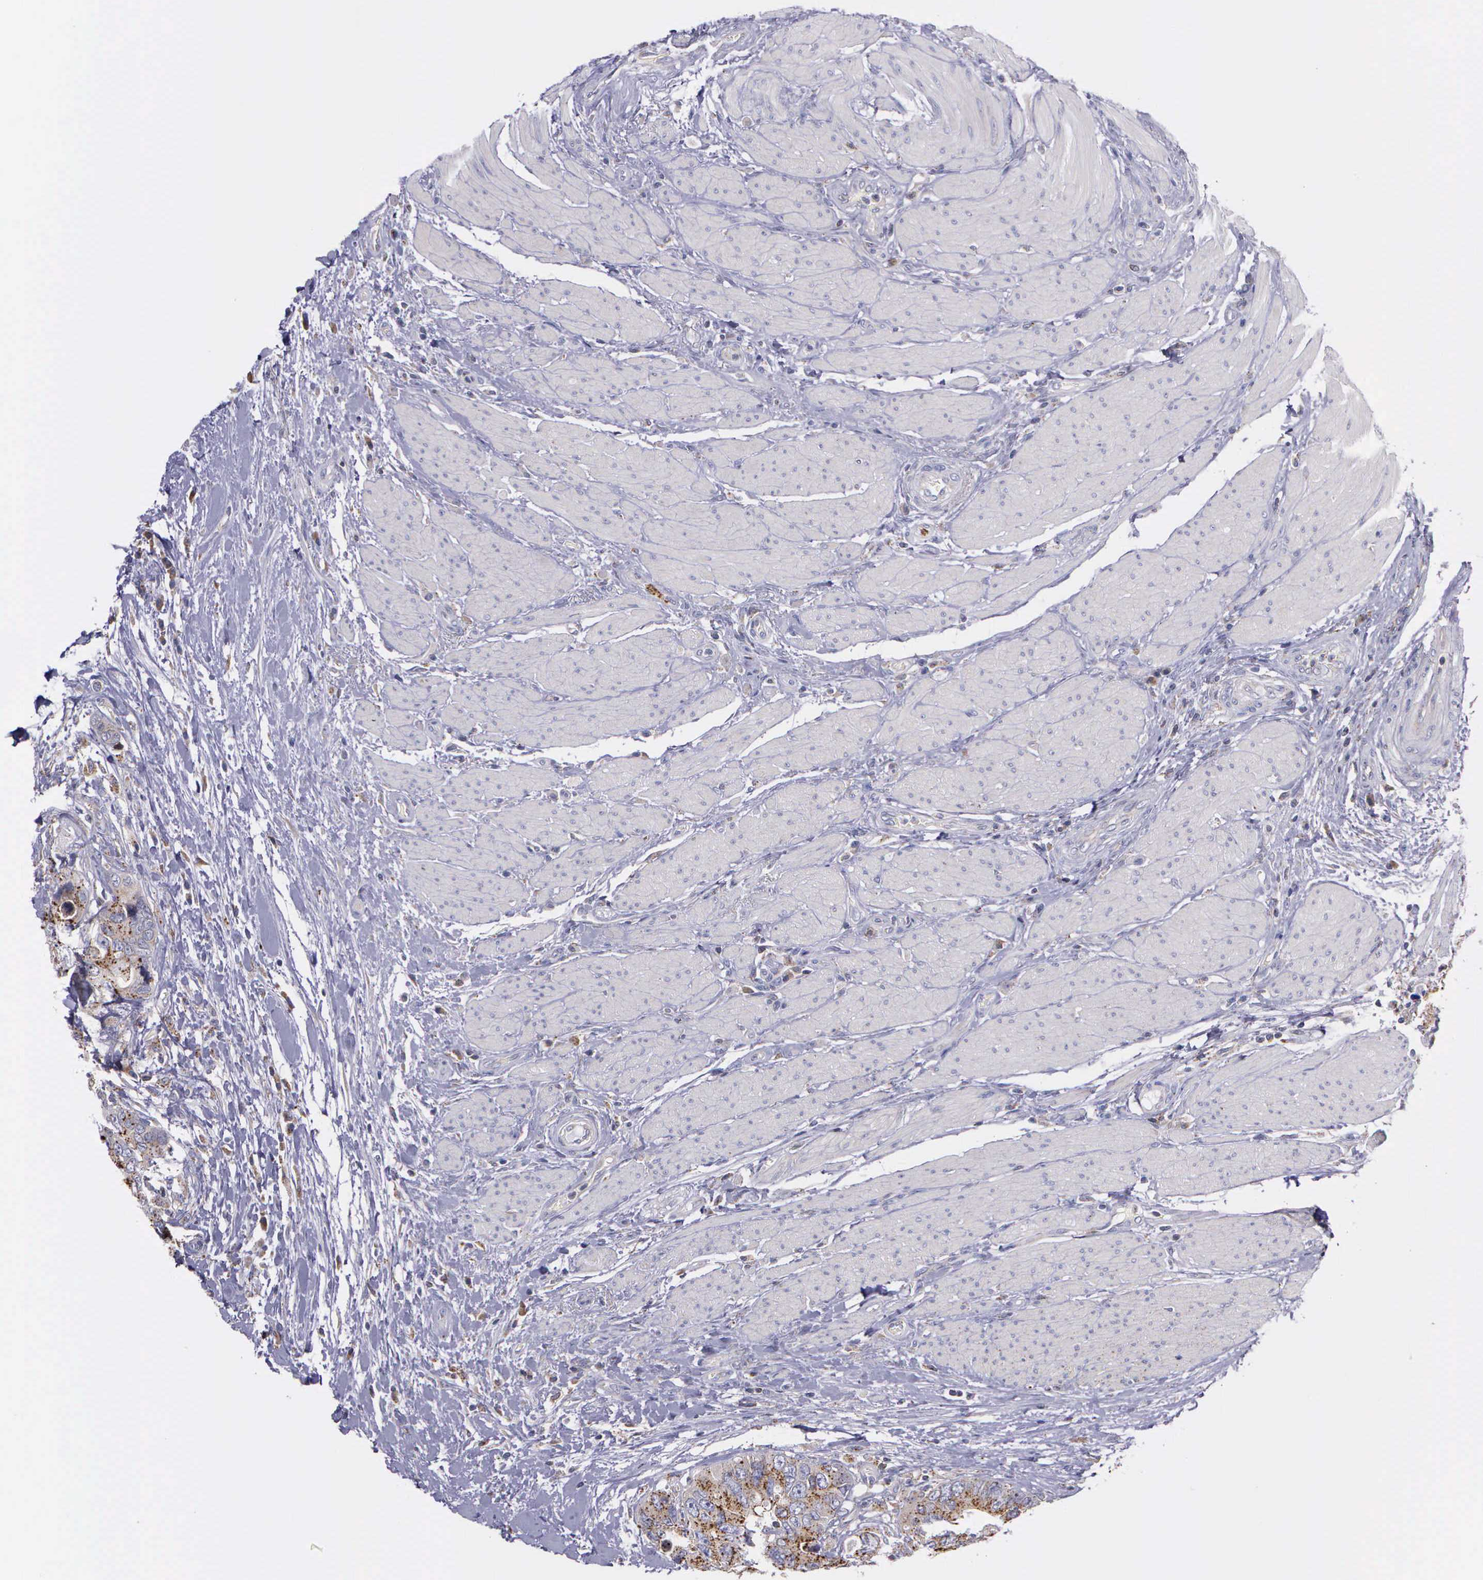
{"staining": {"intensity": "moderate", "quantity": "25%-75%", "location": "cytoplasmic/membranous"}, "tissue": "colorectal cancer", "cell_type": "Tumor cells", "image_type": "cancer", "snomed": [{"axis": "morphology", "description": "Adenocarcinoma, NOS"}, {"axis": "topography", "description": "Rectum"}], "caption": "Adenocarcinoma (colorectal) tissue displays moderate cytoplasmic/membranous positivity in approximately 25%-75% of tumor cells, visualized by immunohistochemistry.", "gene": "MIA2", "patient": {"sex": "female", "age": 67}}